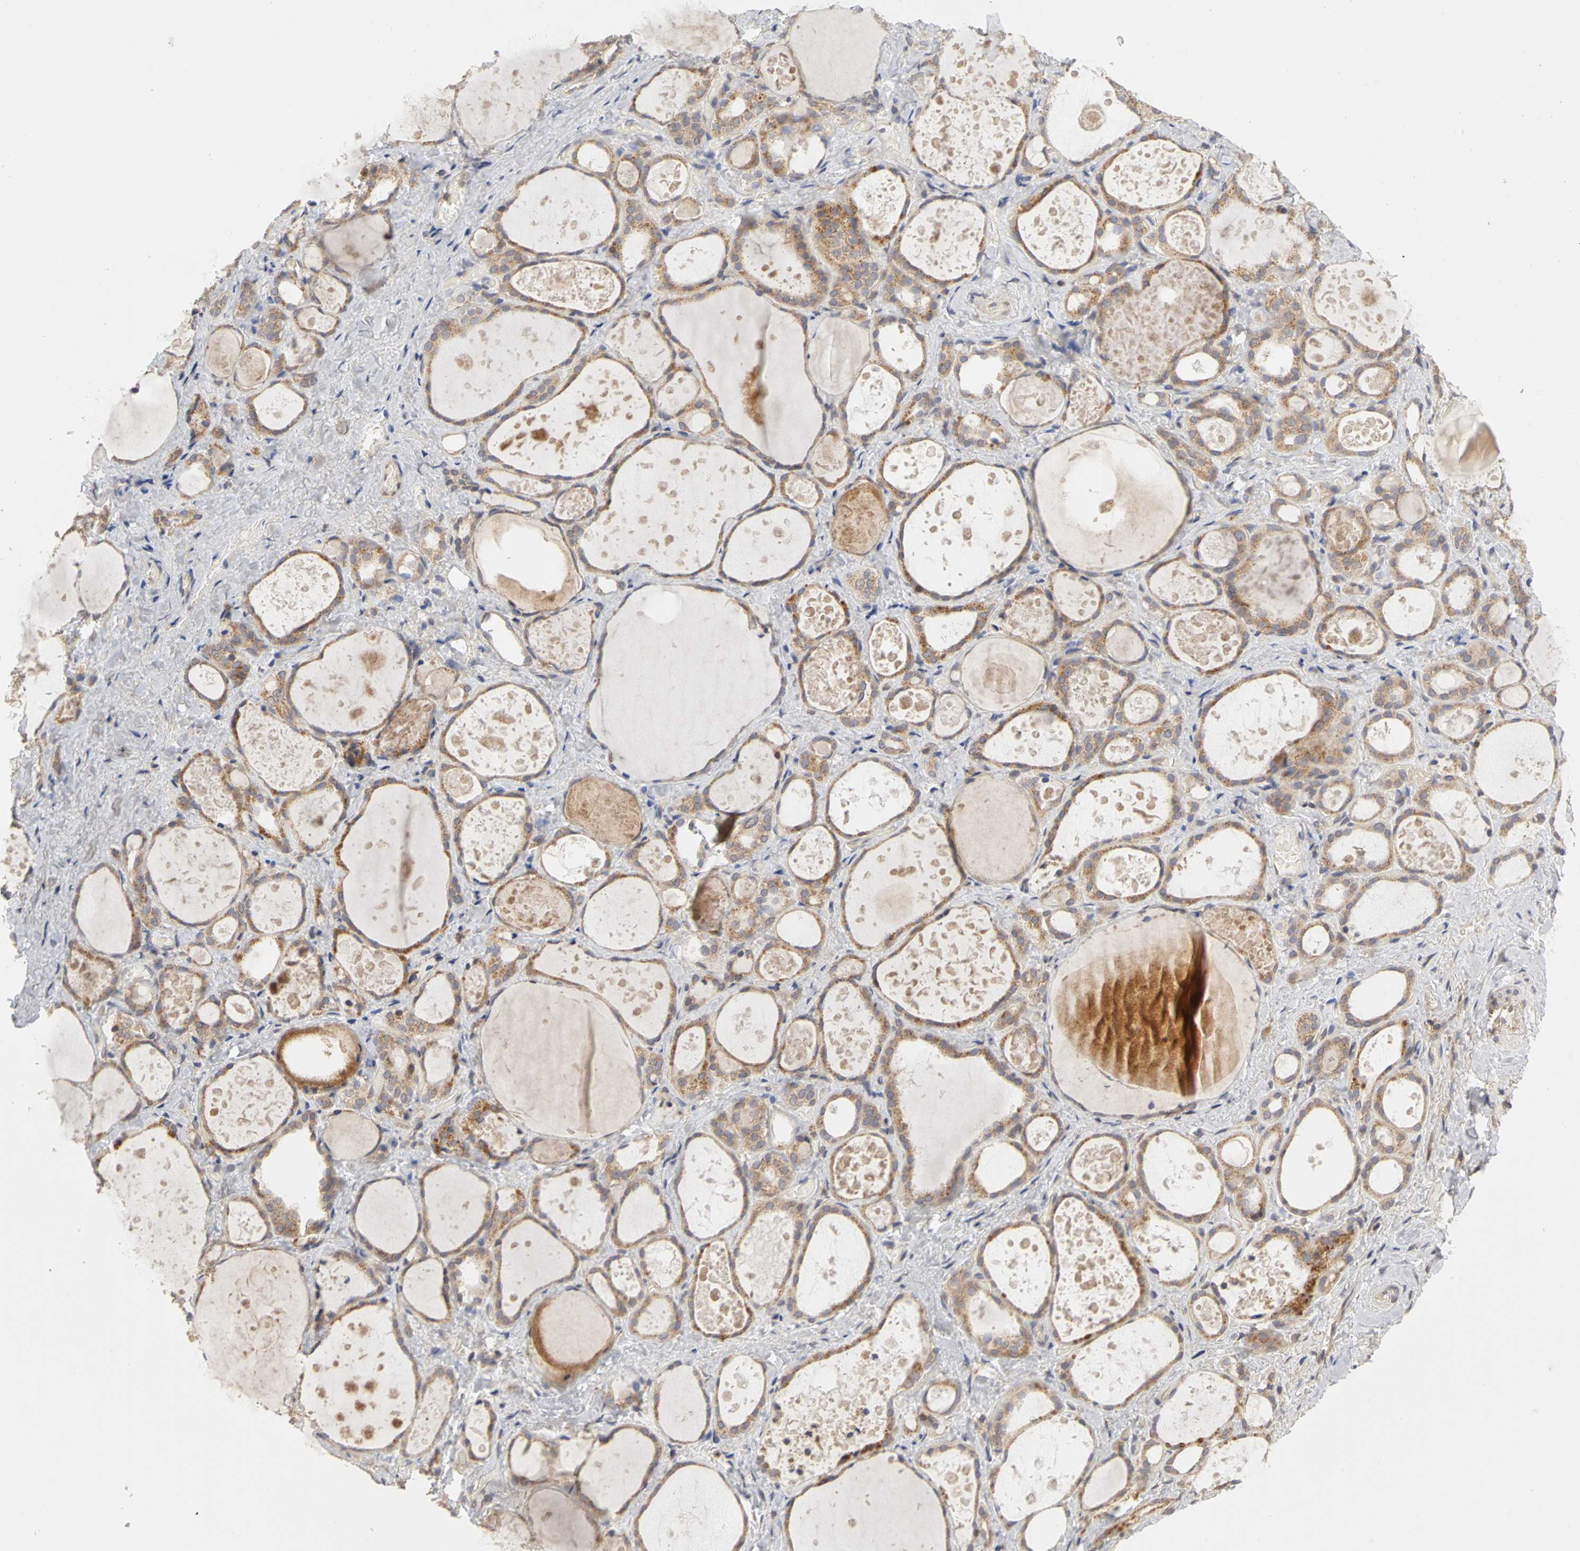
{"staining": {"intensity": "moderate", "quantity": ">75%", "location": "cytoplasmic/membranous"}, "tissue": "thyroid gland", "cell_type": "Glandular cells", "image_type": "normal", "snomed": [{"axis": "morphology", "description": "Normal tissue, NOS"}, {"axis": "topography", "description": "Thyroid gland"}], "caption": "Moderate cytoplasmic/membranous positivity is present in approximately >75% of glandular cells in benign thyroid gland. The staining was performed using DAB to visualize the protein expression in brown, while the nuclei were stained in blue with hematoxylin (Magnification: 20x).", "gene": "IRAK1", "patient": {"sex": "female", "age": 75}}